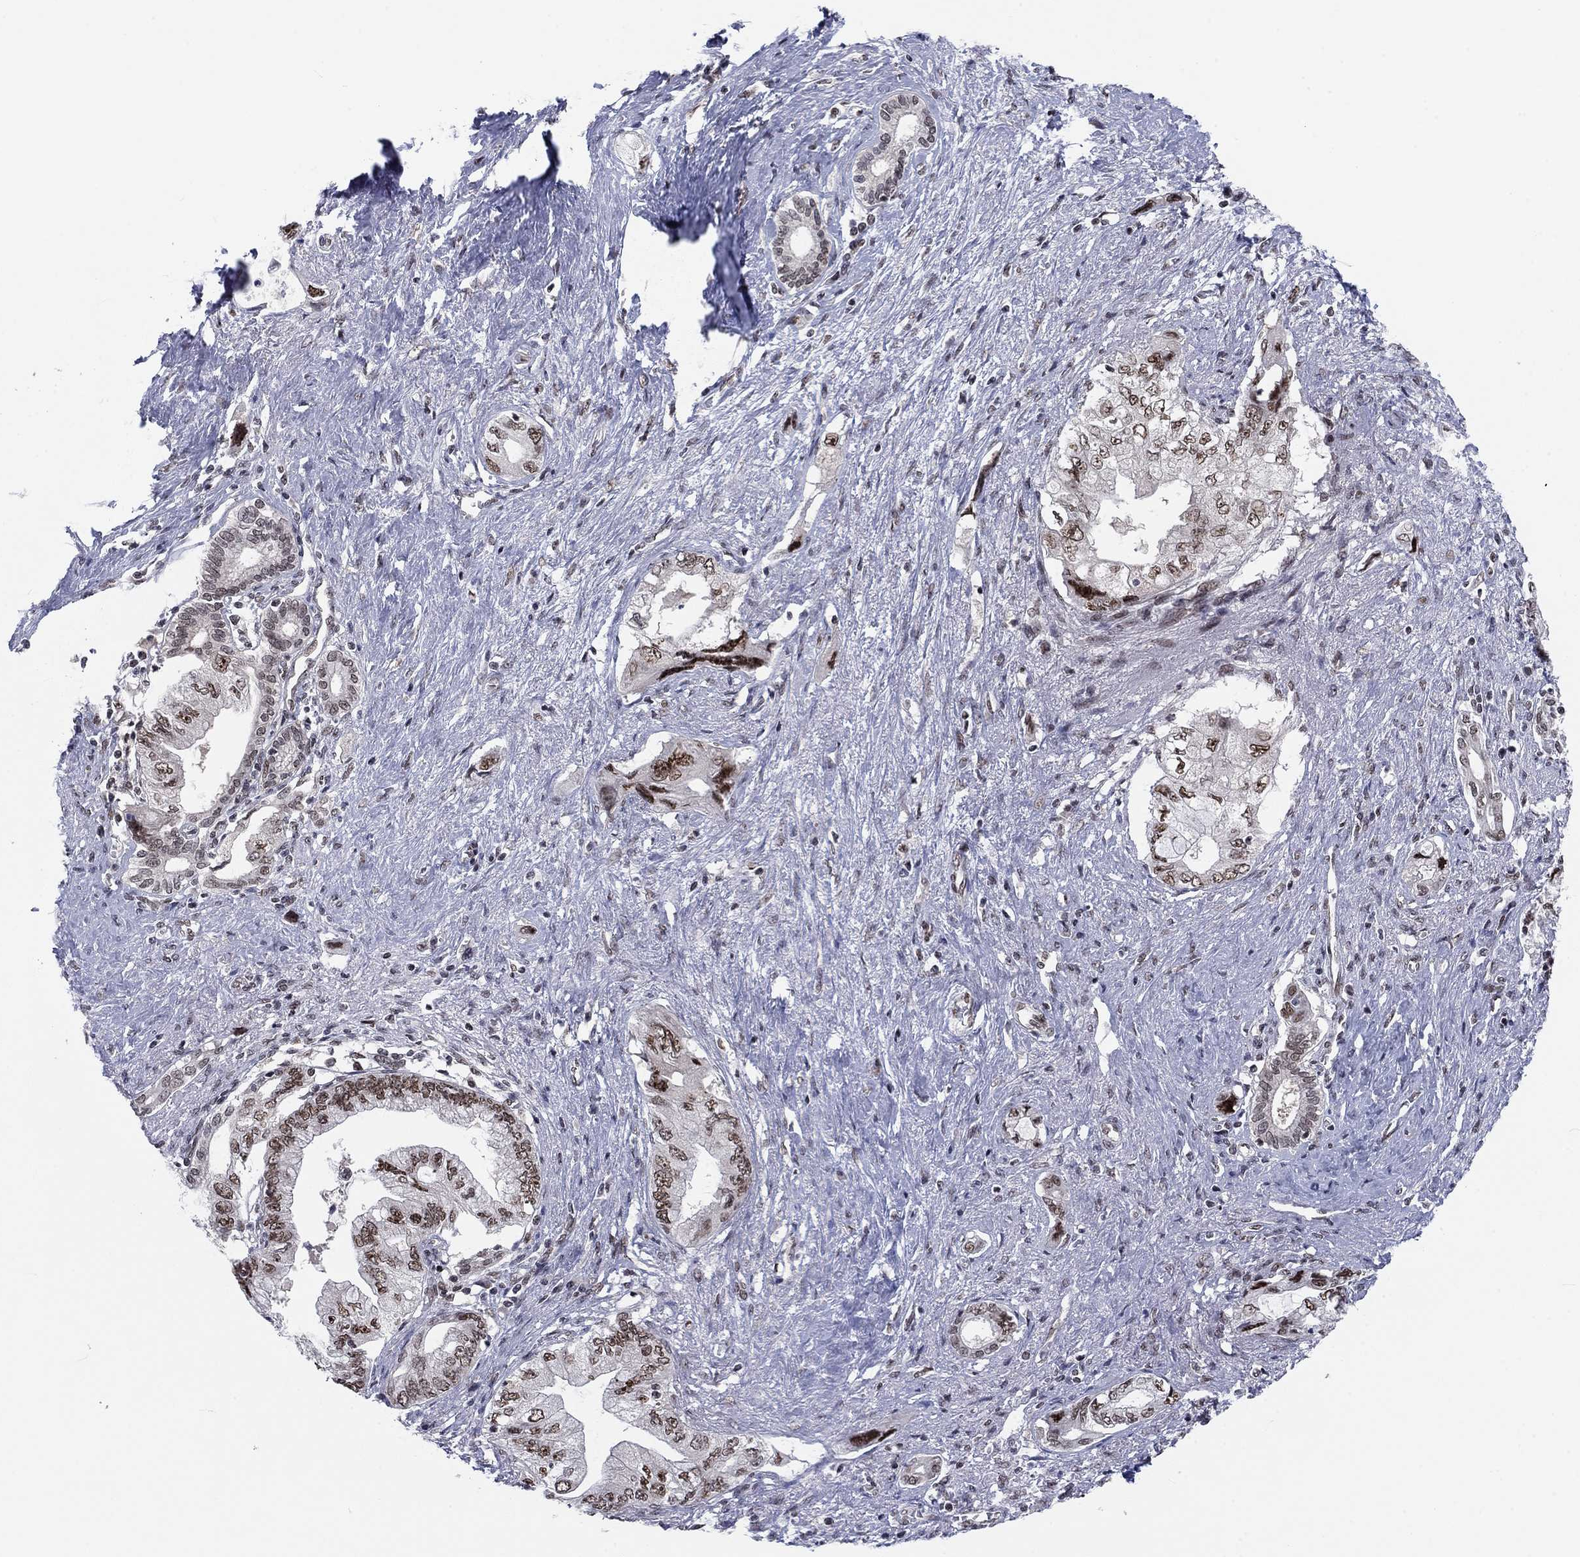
{"staining": {"intensity": "moderate", "quantity": ">75%", "location": "nuclear"}, "tissue": "pancreatic cancer", "cell_type": "Tumor cells", "image_type": "cancer", "snomed": [{"axis": "morphology", "description": "Adenocarcinoma, NOS"}, {"axis": "topography", "description": "Pancreas"}], "caption": "High-magnification brightfield microscopy of pancreatic cancer stained with DAB (brown) and counterstained with hematoxylin (blue). tumor cells exhibit moderate nuclear expression is appreciated in about>75% of cells.", "gene": "FYTTD1", "patient": {"sex": "female", "age": 73}}